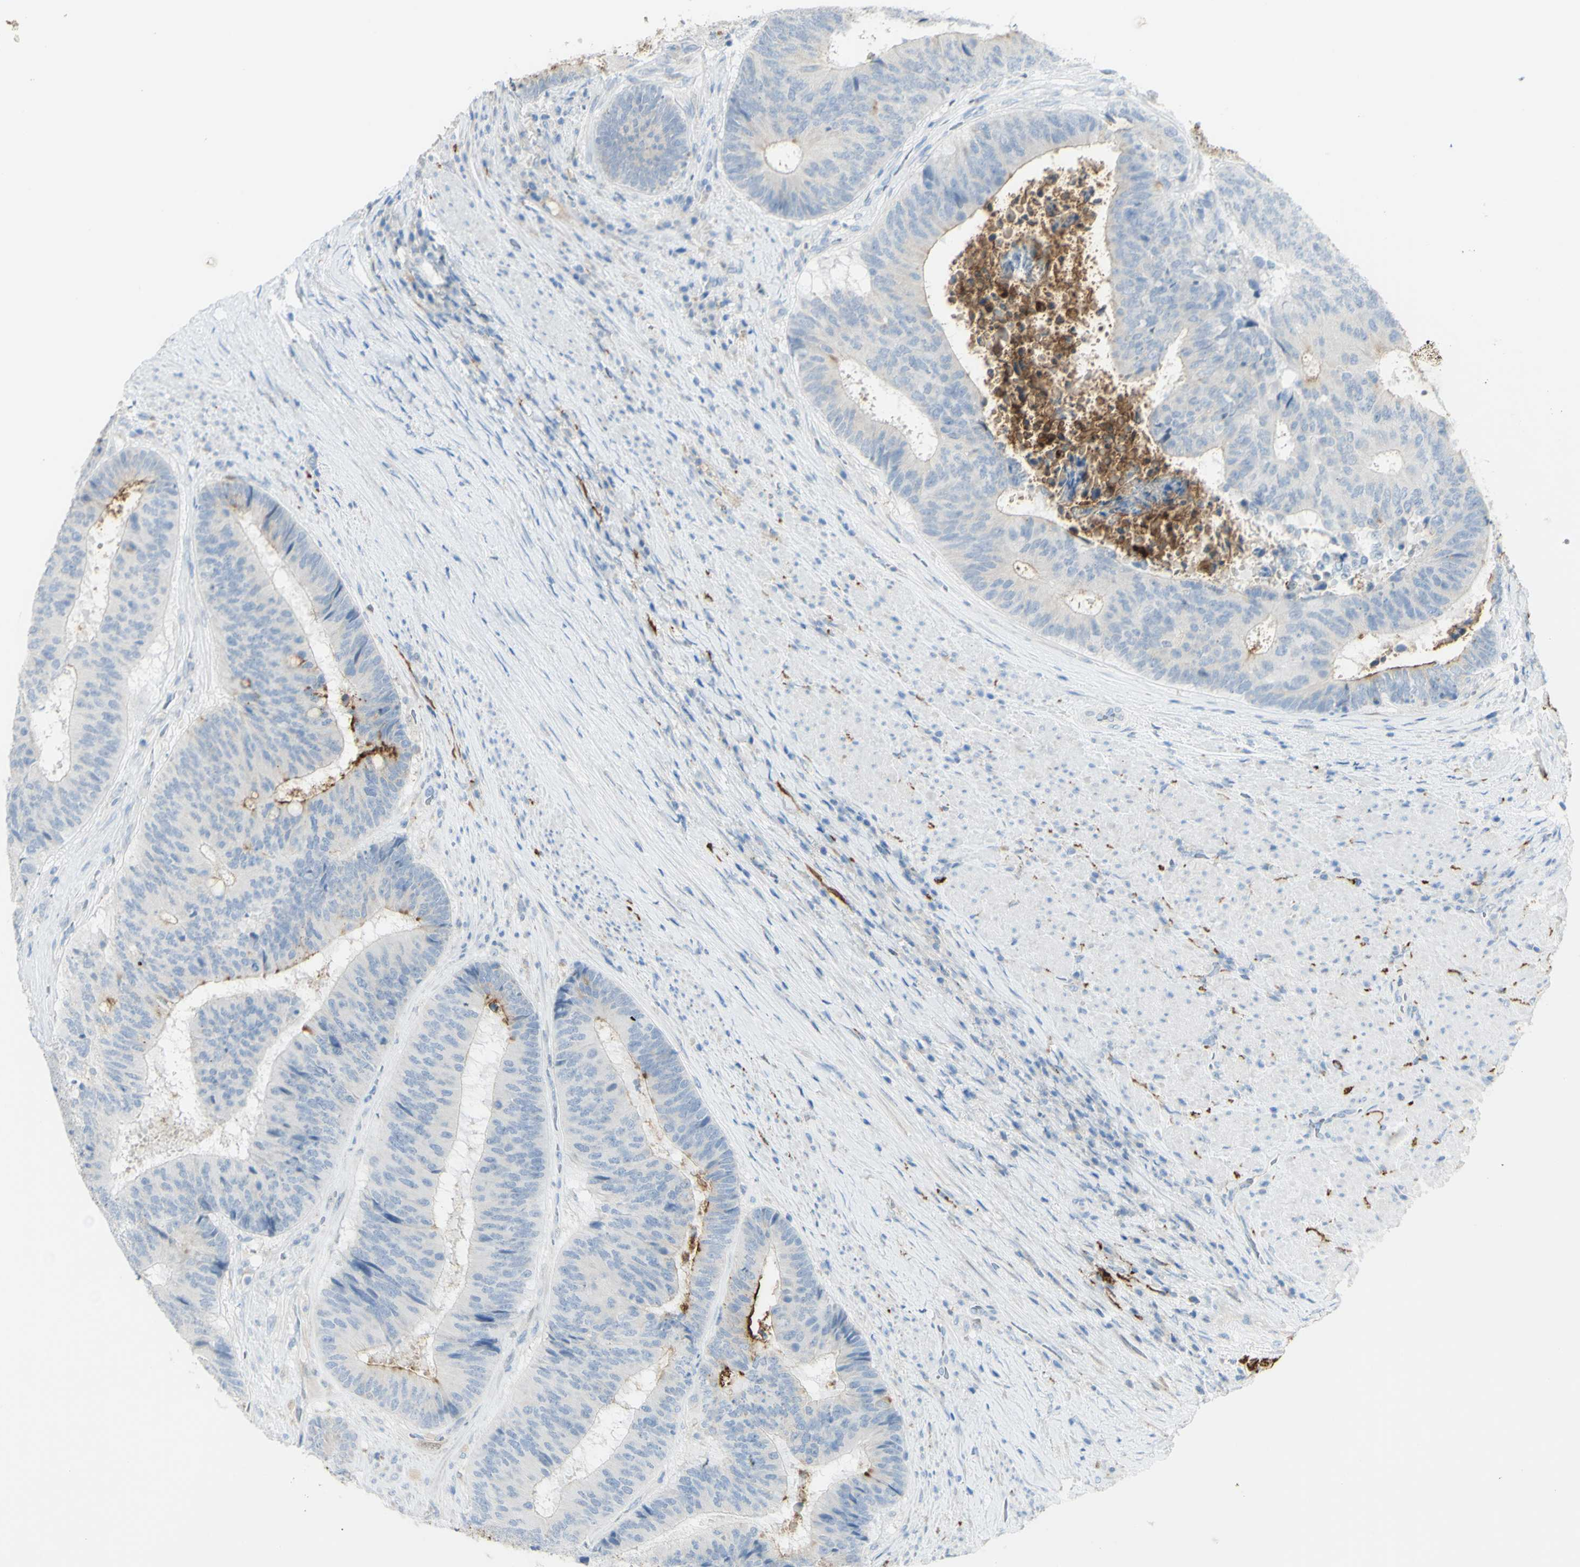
{"staining": {"intensity": "weak", "quantity": "<25%", "location": "cytoplasmic/membranous"}, "tissue": "colorectal cancer", "cell_type": "Tumor cells", "image_type": "cancer", "snomed": [{"axis": "morphology", "description": "Adenocarcinoma, NOS"}, {"axis": "topography", "description": "Rectum"}], "caption": "This histopathology image is of colorectal cancer (adenocarcinoma) stained with IHC to label a protein in brown with the nuclei are counter-stained blue. There is no positivity in tumor cells.", "gene": "TSPAN1", "patient": {"sex": "male", "age": 72}}